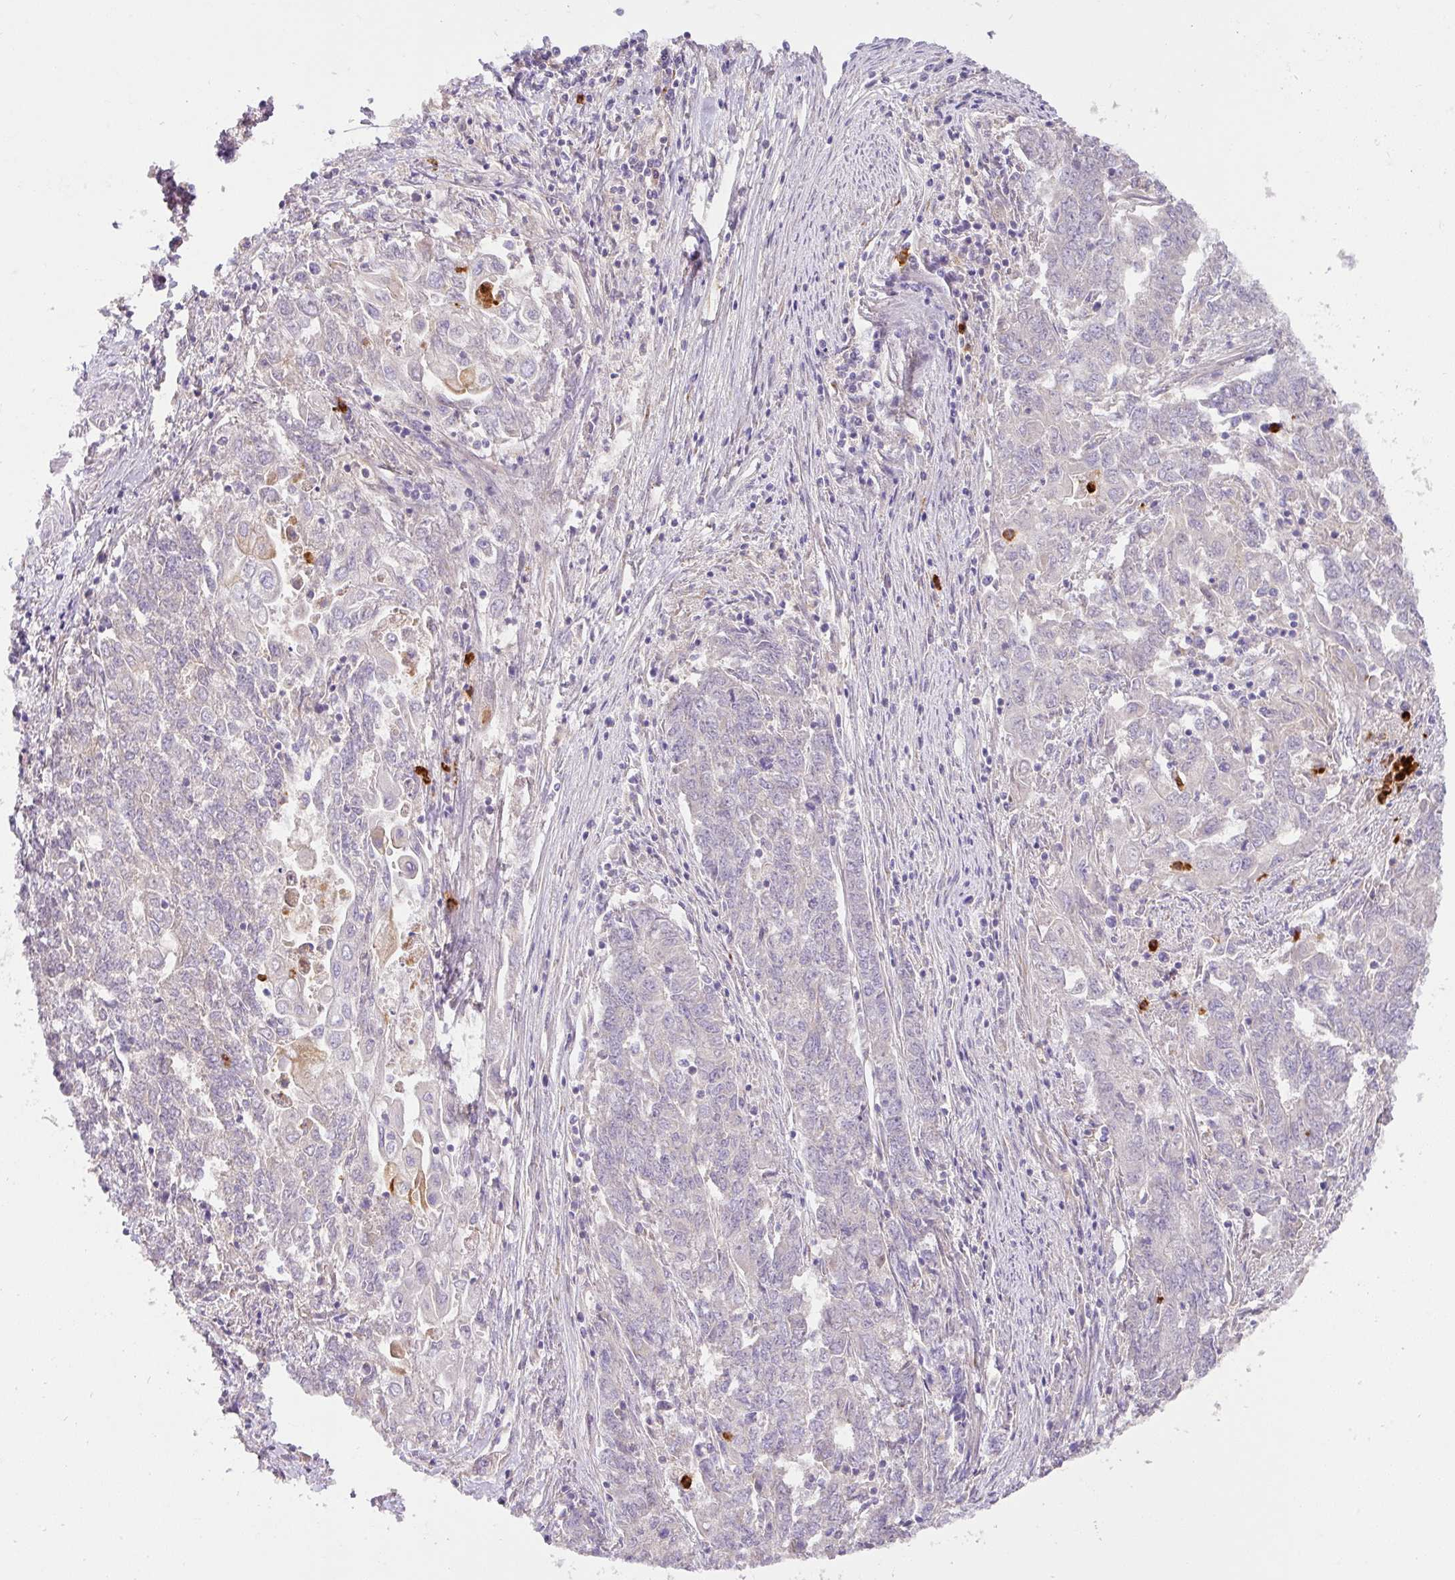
{"staining": {"intensity": "negative", "quantity": "none", "location": "none"}, "tissue": "endometrial cancer", "cell_type": "Tumor cells", "image_type": "cancer", "snomed": [{"axis": "morphology", "description": "Adenocarcinoma, NOS"}, {"axis": "topography", "description": "Endometrium"}], "caption": "A photomicrograph of endometrial cancer stained for a protein exhibits no brown staining in tumor cells. The staining was performed using DAB to visualize the protein expression in brown, while the nuclei were stained in blue with hematoxylin (Magnification: 20x).", "gene": "CRISP3", "patient": {"sex": "female", "age": 54}}